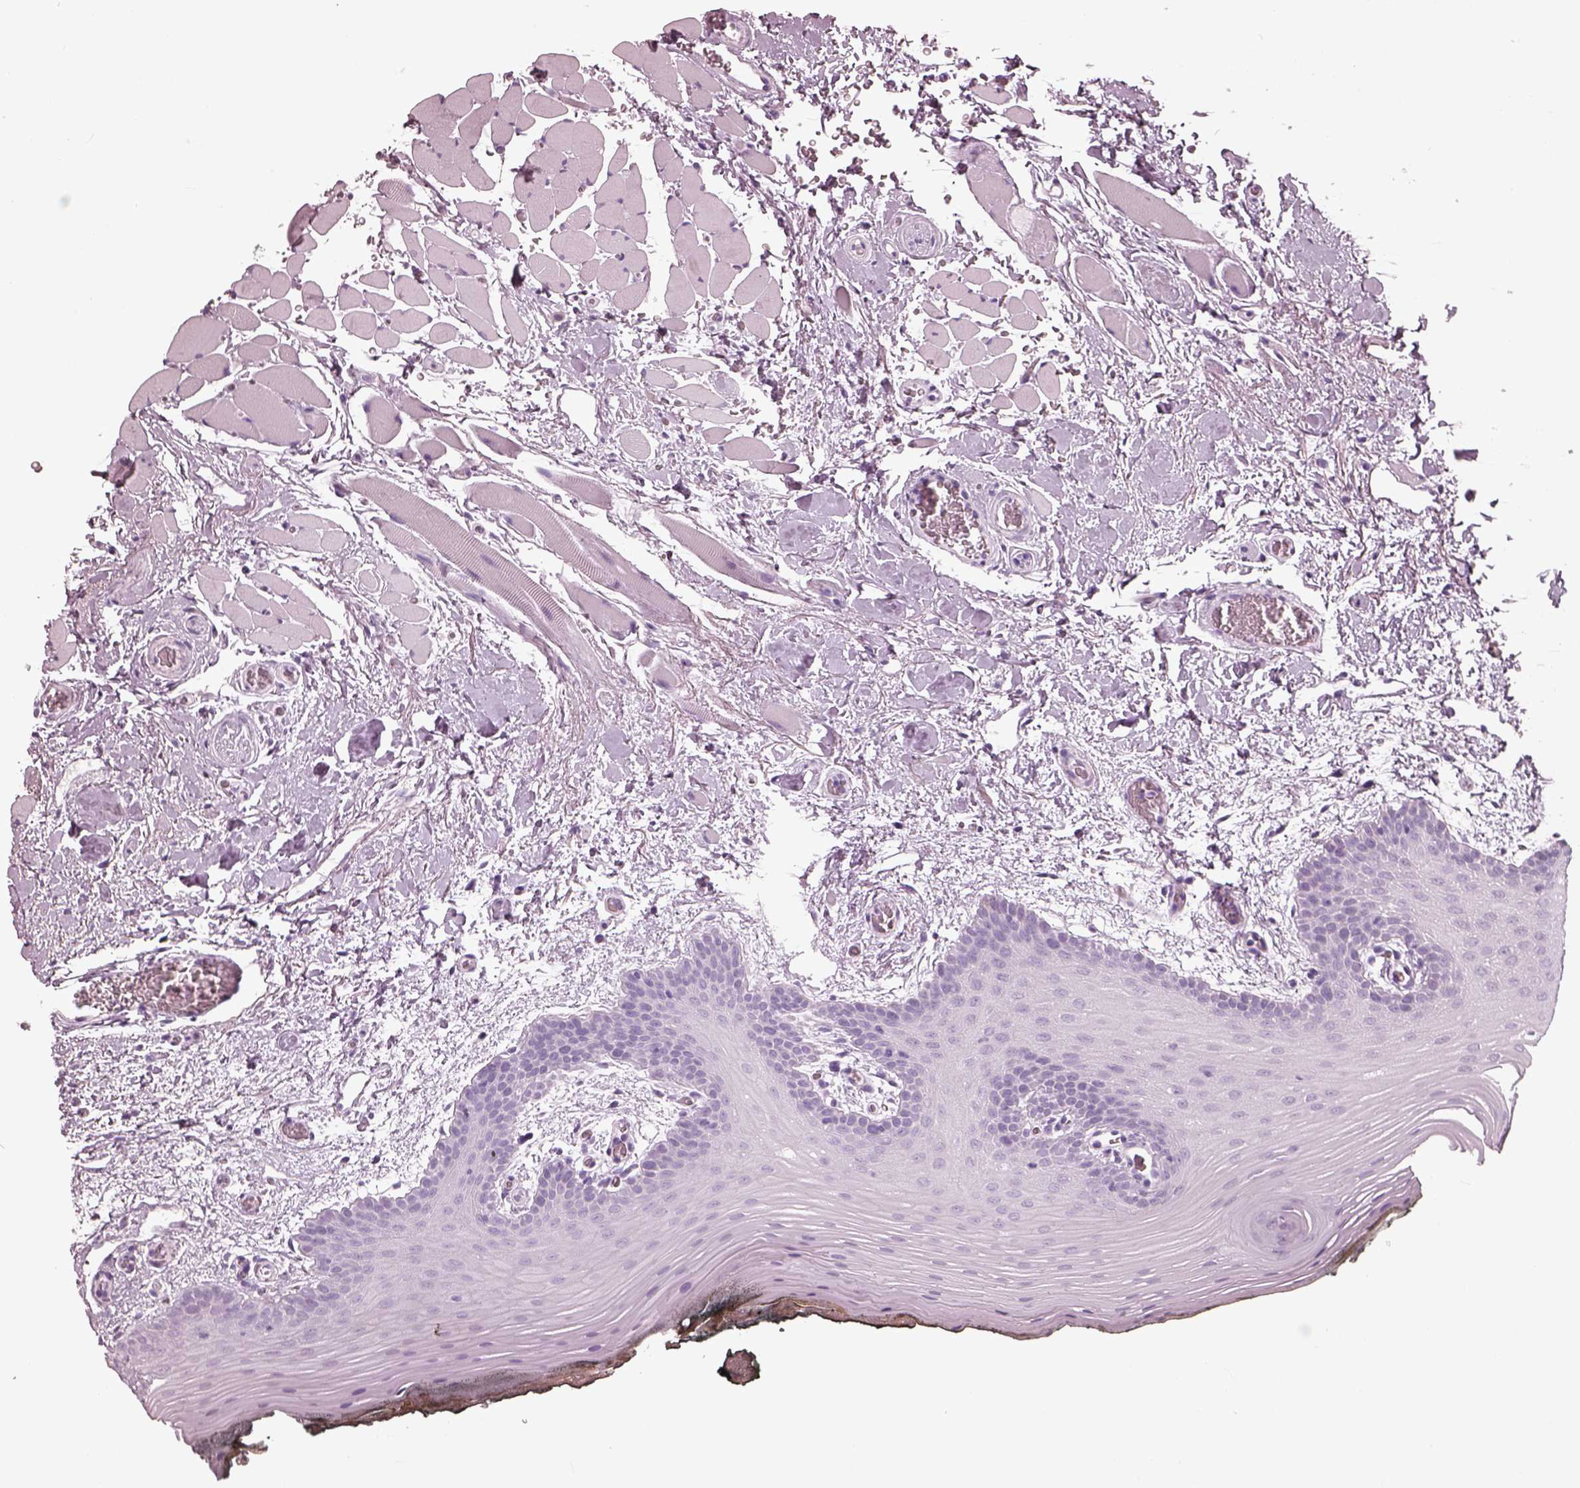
{"staining": {"intensity": "negative", "quantity": "none", "location": "none"}, "tissue": "oral mucosa", "cell_type": "Squamous epithelial cells", "image_type": "normal", "snomed": [{"axis": "morphology", "description": "Normal tissue, NOS"}, {"axis": "topography", "description": "Oral tissue"}, {"axis": "topography", "description": "Head-Neck"}], "caption": "There is no significant positivity in squamous epithelial cells of oral mucosa. Brightfield microscopy of immunohistochemistry (IHC) stained with DAB (brown) and hematoxylin (blue), captured at high magnification.", "gene": "FABP9", "patient": {"sex": "male", "age": 65}}